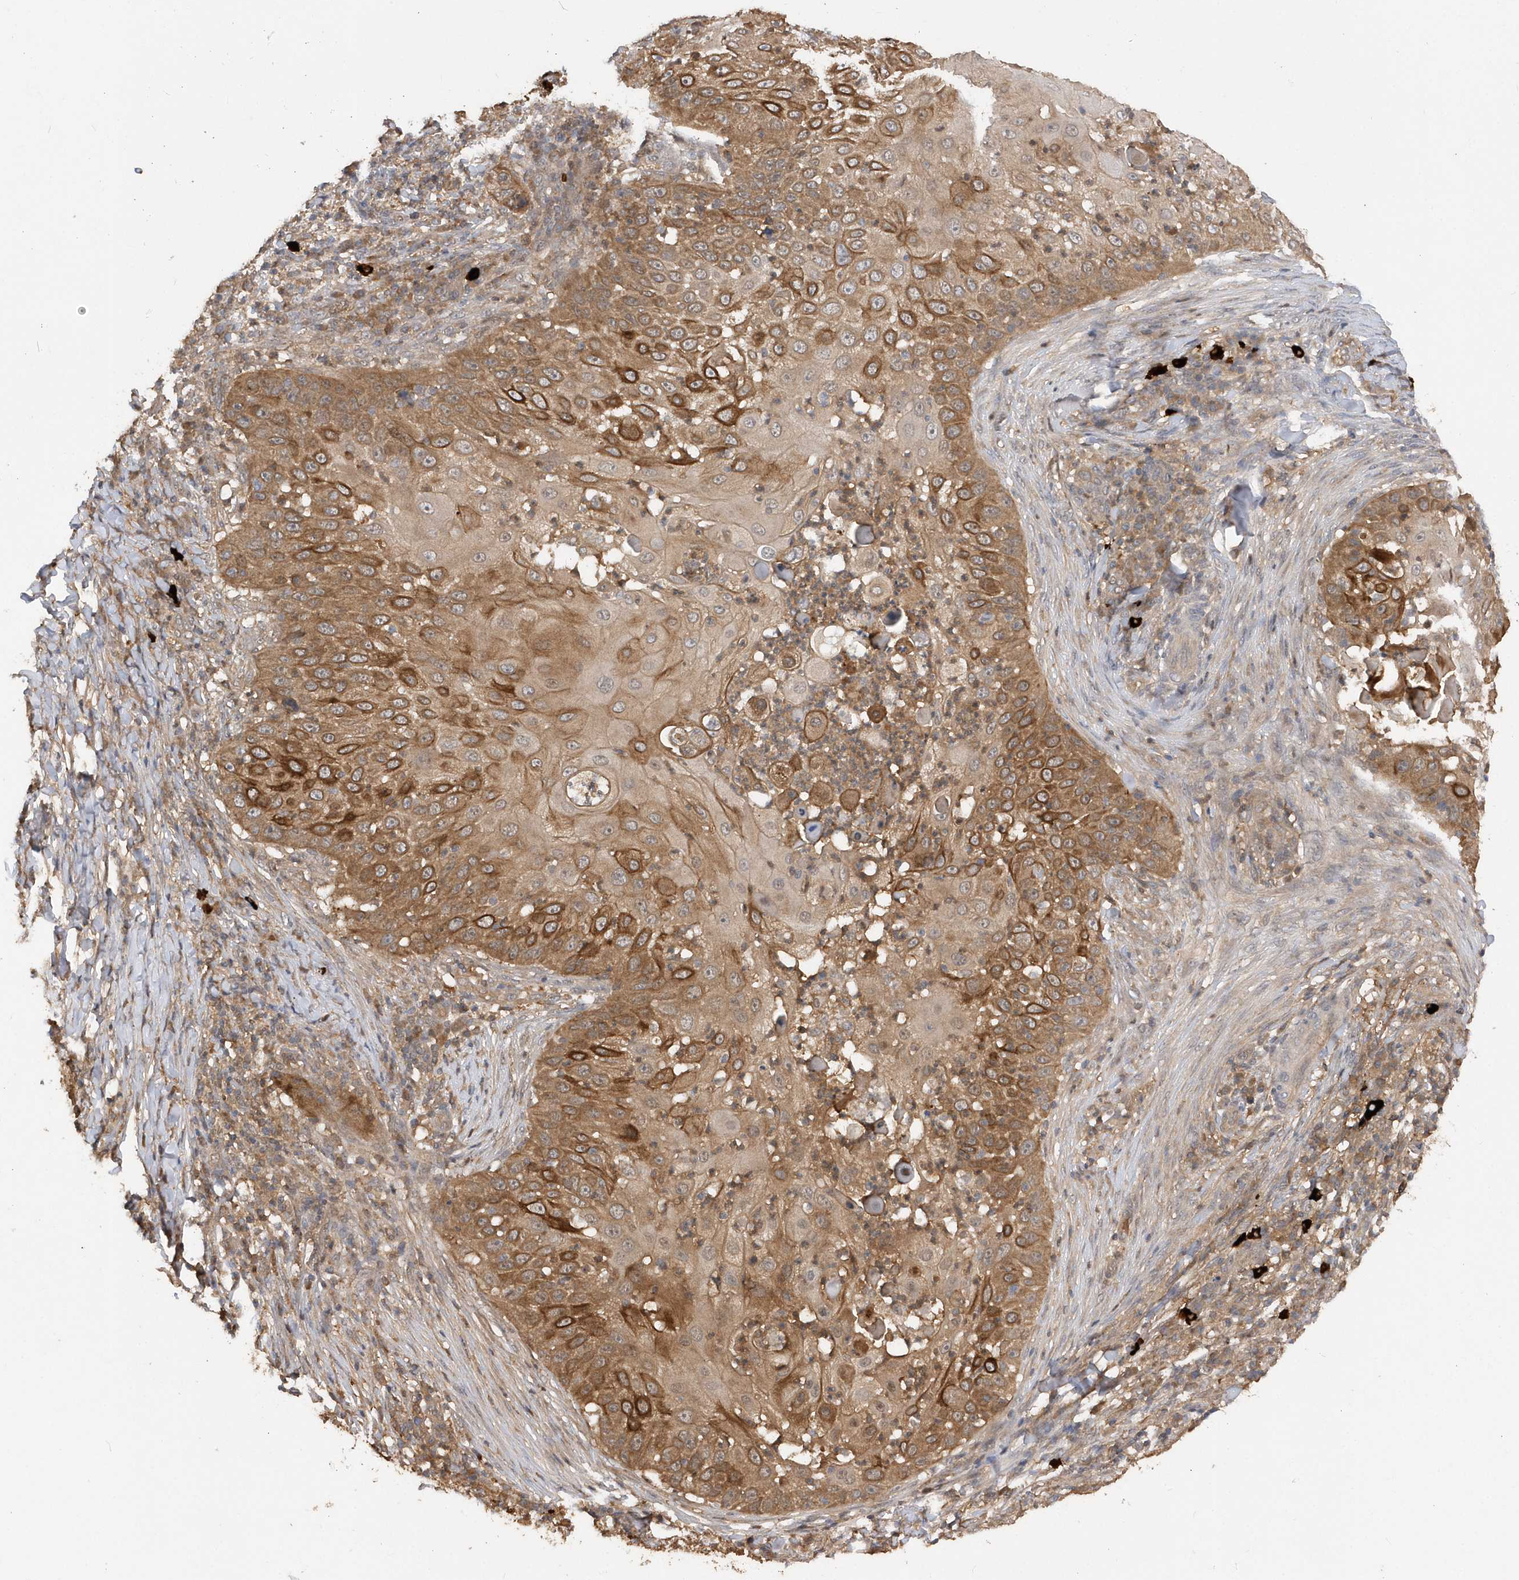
{"staining": {"intensity": "moderate", "quantity": ">75%", "location": "cytoplasmic/membranous"}, "tissue": "skin cancer", "cell_type": "Tumor cells", "image_type": "cancer", "snomed": [{"axis": "morphology", "description": "Squamous cell carcinoma, NOS"}, {"axis": "topography", "description": "Skin"}], "caption": "Immunohistochemical staining of skin squamous cell carcinoma exhibits medium levels of moderate cytoplasmic/membranous expression in about >75% of tumor cells.", "gene": "RPE", "patient": {"sex": "female", "age": 44}}